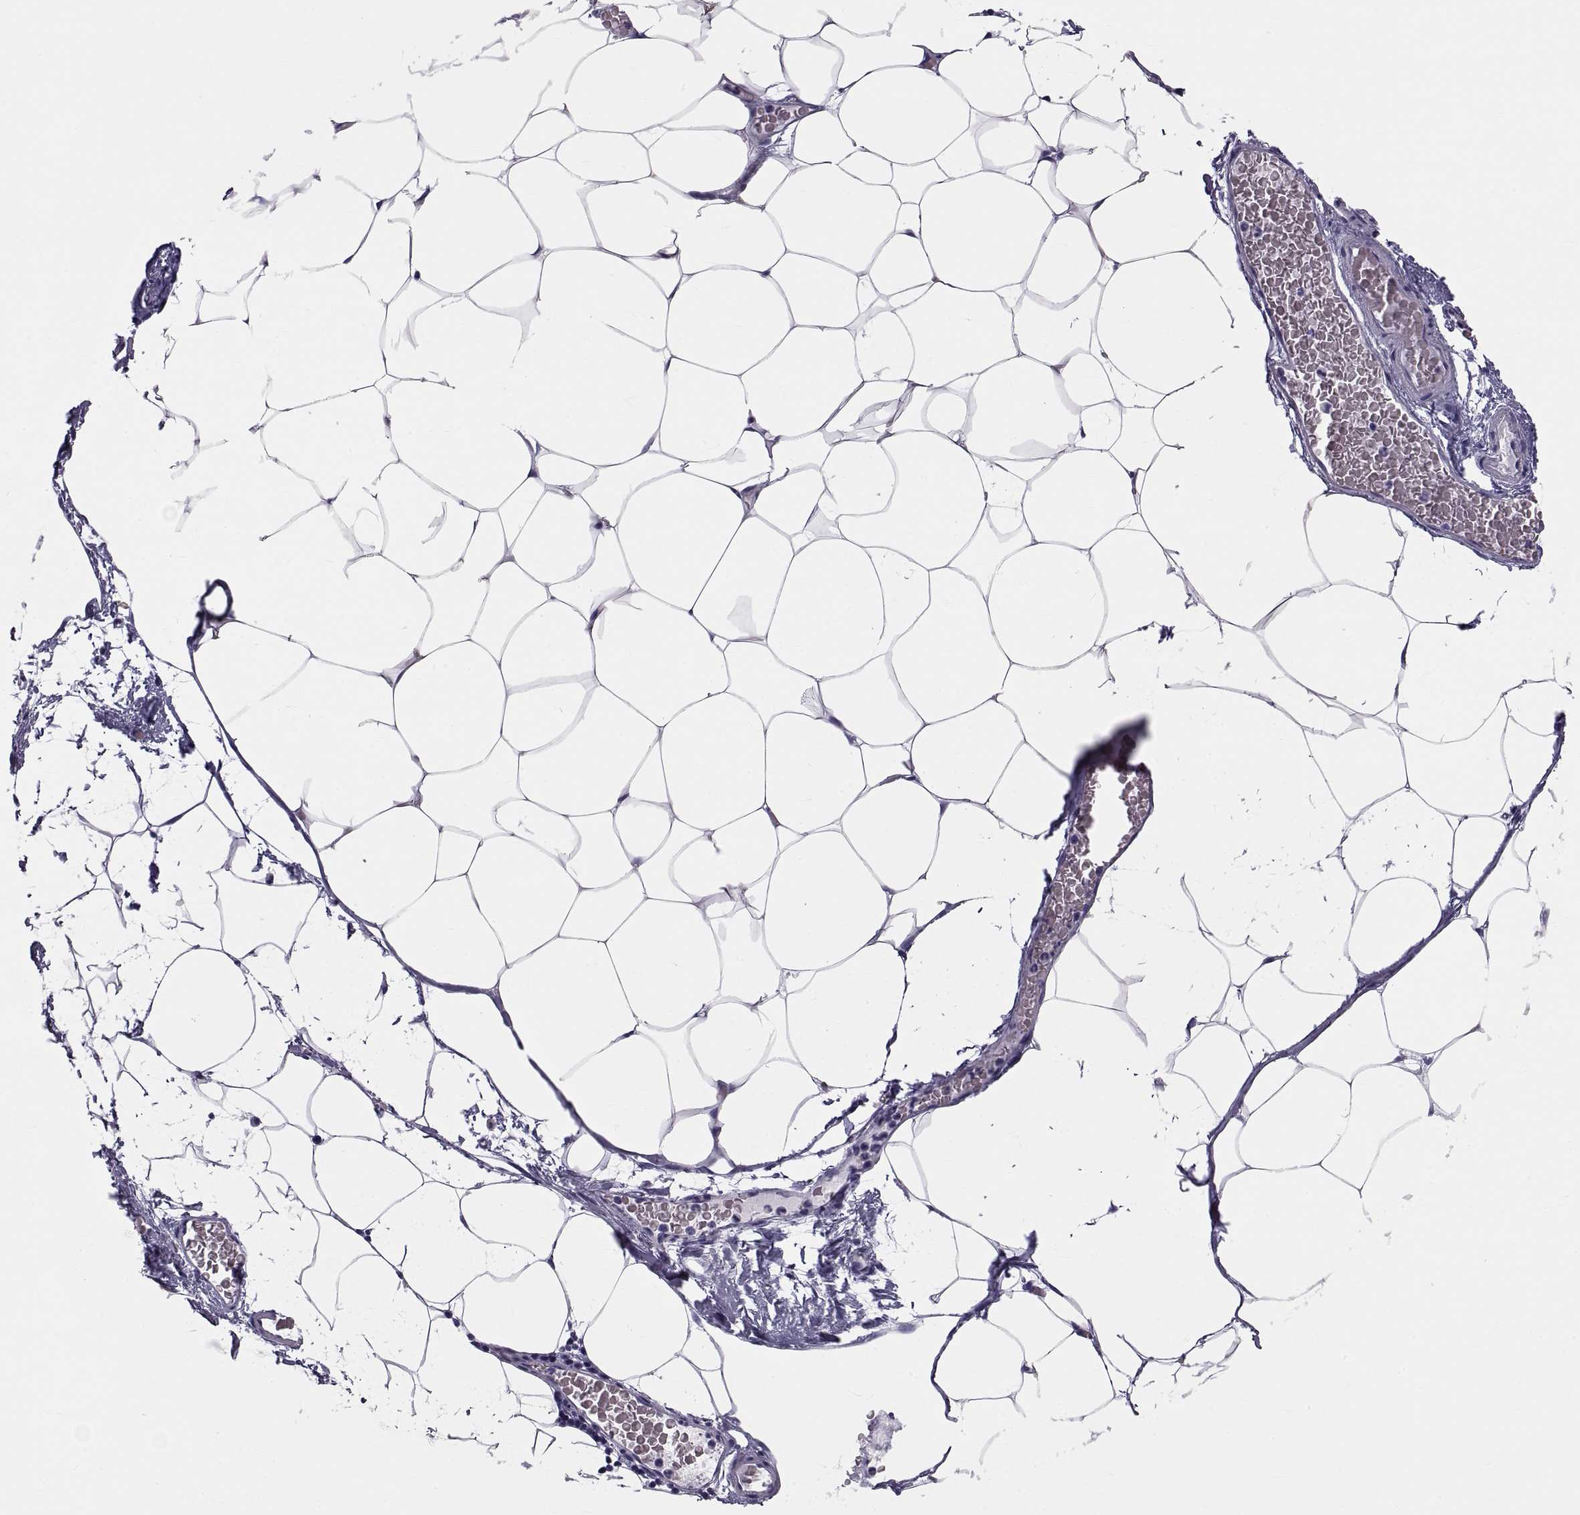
{"staining": {"intensity": "negative", "quantity": "none", "location": "none"}, "tissue": "adipose tissue", "cell_type": "Adipocytes", "image_type": "normal", "snomed": [{"axis": "morphology", "description": "Normal tissue, NOS"}, {"axis": "topography", "description": "Adipose tissue"}], "caption": "Histopathology image shows no significant protein expression in adipocytes of unremarkable adipose tissue. The staining is performed using DAB brown chromogen with nuclei counter-stained in using hematoxylin.", "gene": "DEFB129", "patient": {"sex": "male", "age": 57}}